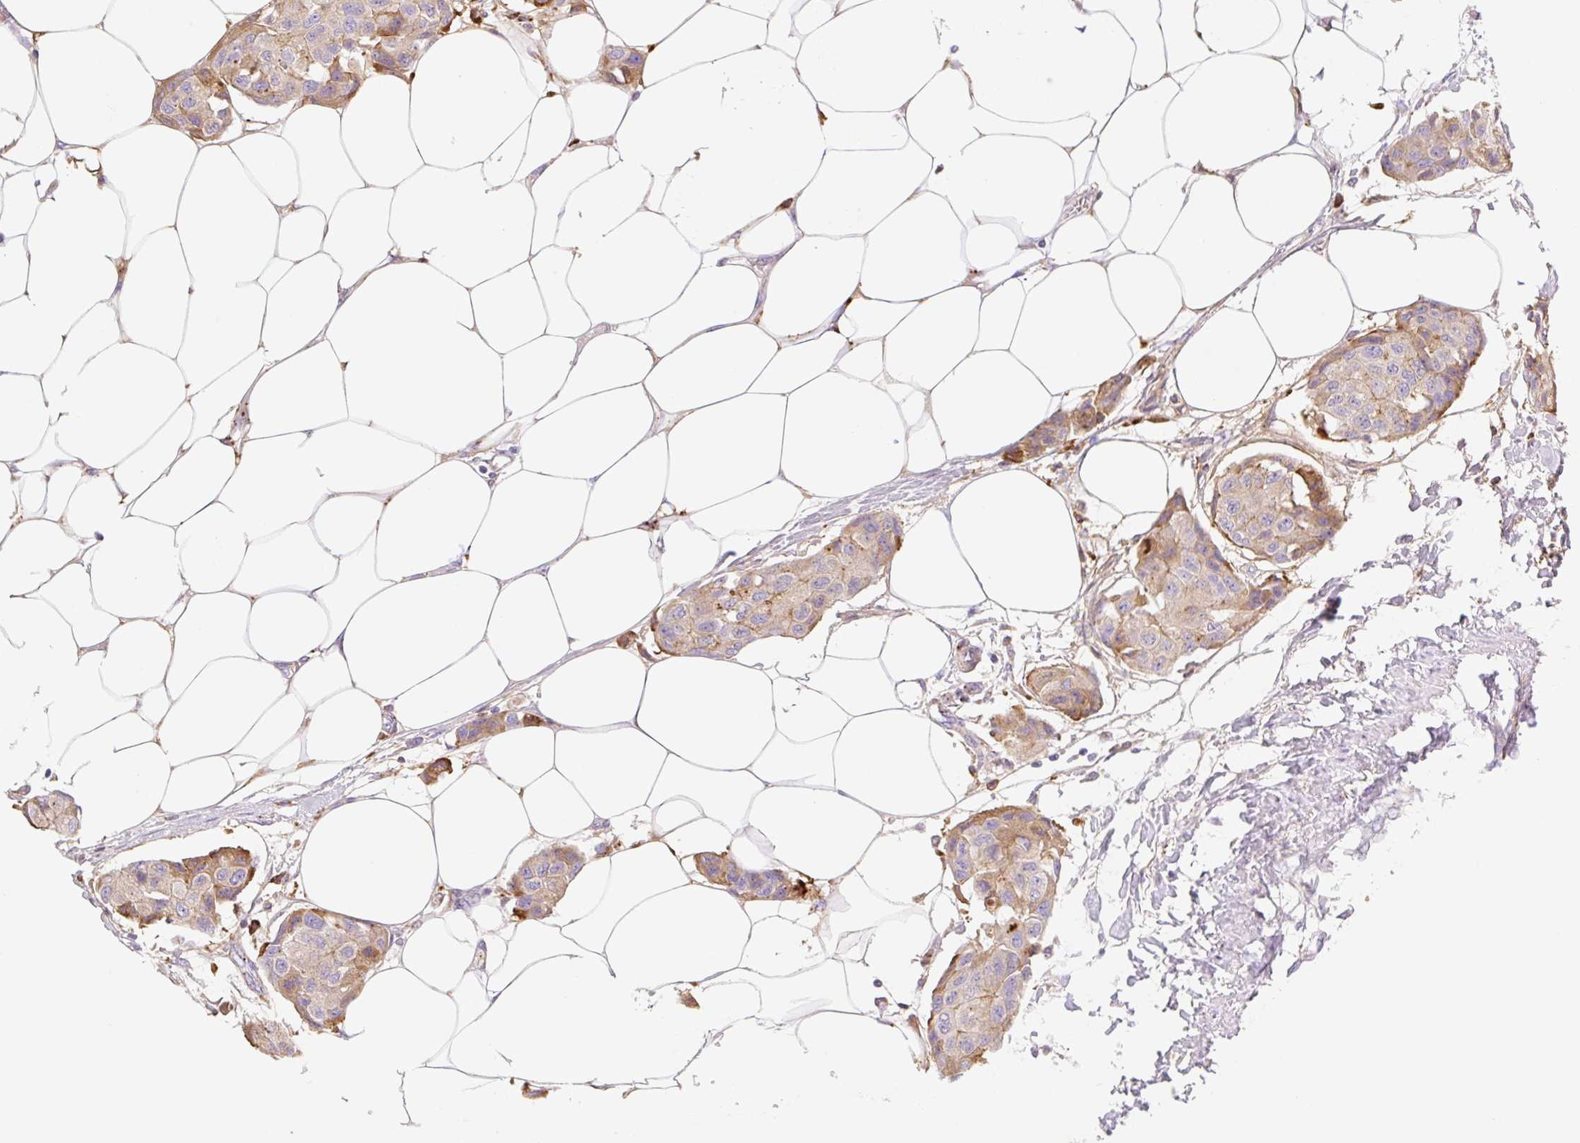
{"staining": {"intensity": "moderate", "quantity": ">75%", "location": "cytoplasmic/membranous"}, "tissue": "breast cancer", "cell_type": "Tumor cells", "image_type": "cancer", "snomed": [{"axis": "morphology", "description": "Duct carcinoma"}, {"axis": "topography", "description": "Breast"}, {"axis": "topography", "description": "Lymph node"}], "caption": "The photomicrograph shows a brown stain indicating the presence of a protein in the cytoplasmic/membranous of tumor cells in invasive ductal carcinoma (breast). (IHC, brightfield microscopy, high magnification).", "gene": "CLEC3A", "patient": {"sex": "female", "age": 80}}